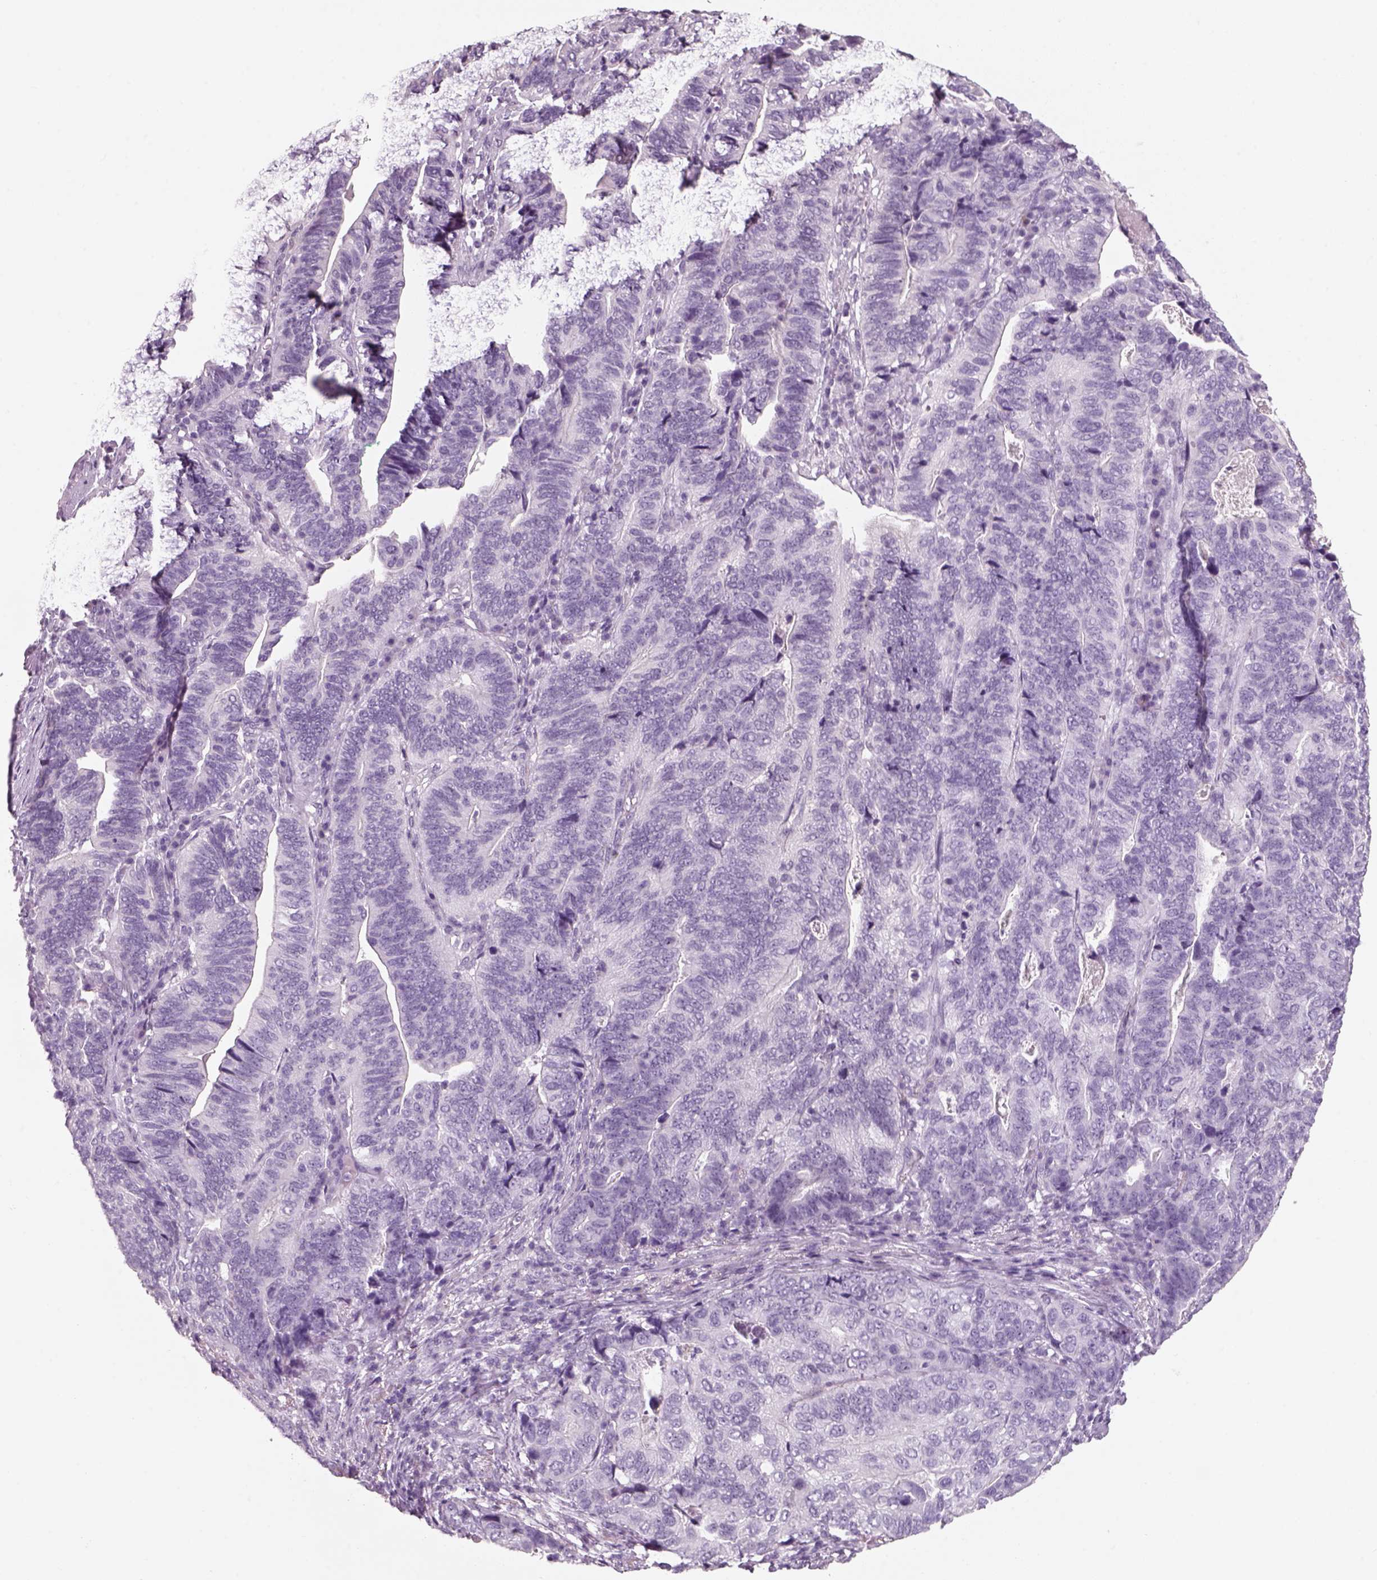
{"staining": {"intensity": "negative", "quantity": "none", "location": "none"}, "tissue": "stomach cancer", "cell_type": "Tumor cells", "image_type": "cancer", "snomed": [{"axis": "morphology", "description": "Adenocarcinoma, NOS"}, {"axis": "topography", "description": "Stomach, upper"}], "caption": "IHC micrograph of human stomach cancer (adenocarcinoma) stained for a protein (brown), which reveals no staining in tumor cells. (DAB (3,3'-diaminobenzidine) immunohistochemistry (IHC) visualized using brightfield microscopy, high magnification).", "gene": "SLC6A2", "patient": {"sex": "female", "age": 67}}